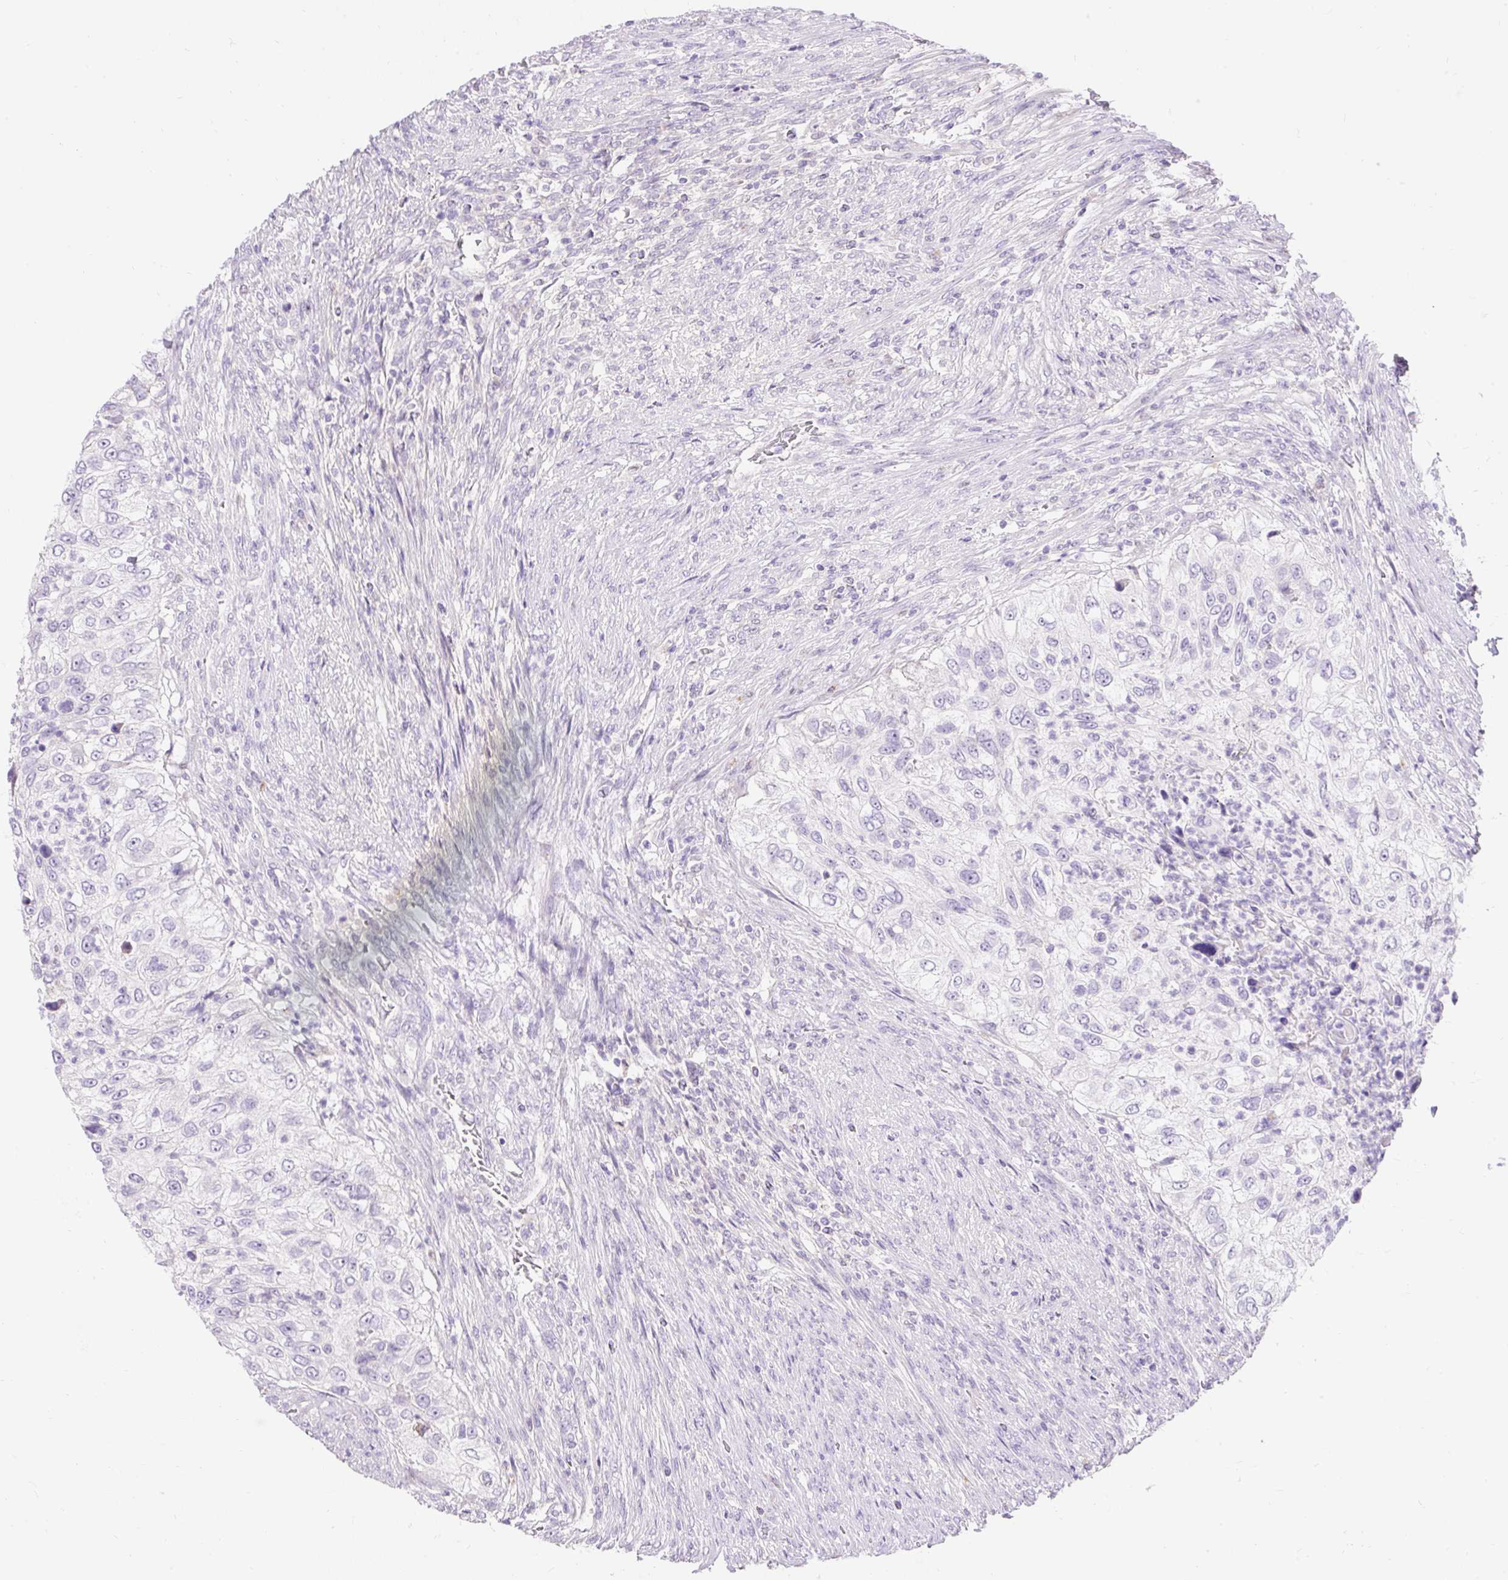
{"staining": {"intensity": "negative", "quantity": "none", "location": "none"}, "tissue": "urothelial cancer", "cell_type": "Tumor cells", "image_type": "cancer", "snomed": [{"axis": "morphology", "description": "Urothelial carcinoma, High grade"}, {"axis": "topography", "description": "Urinary bladder"}], "caption": "The micrograph displays no staining of tumor cells in urothelial carcinoma (high-grade). (DAB immunohistochemistry (IHC) with hematoxylin counter stain).", "gene": "TMEM150C", "patient": {"sex": "female", "age": 60}}